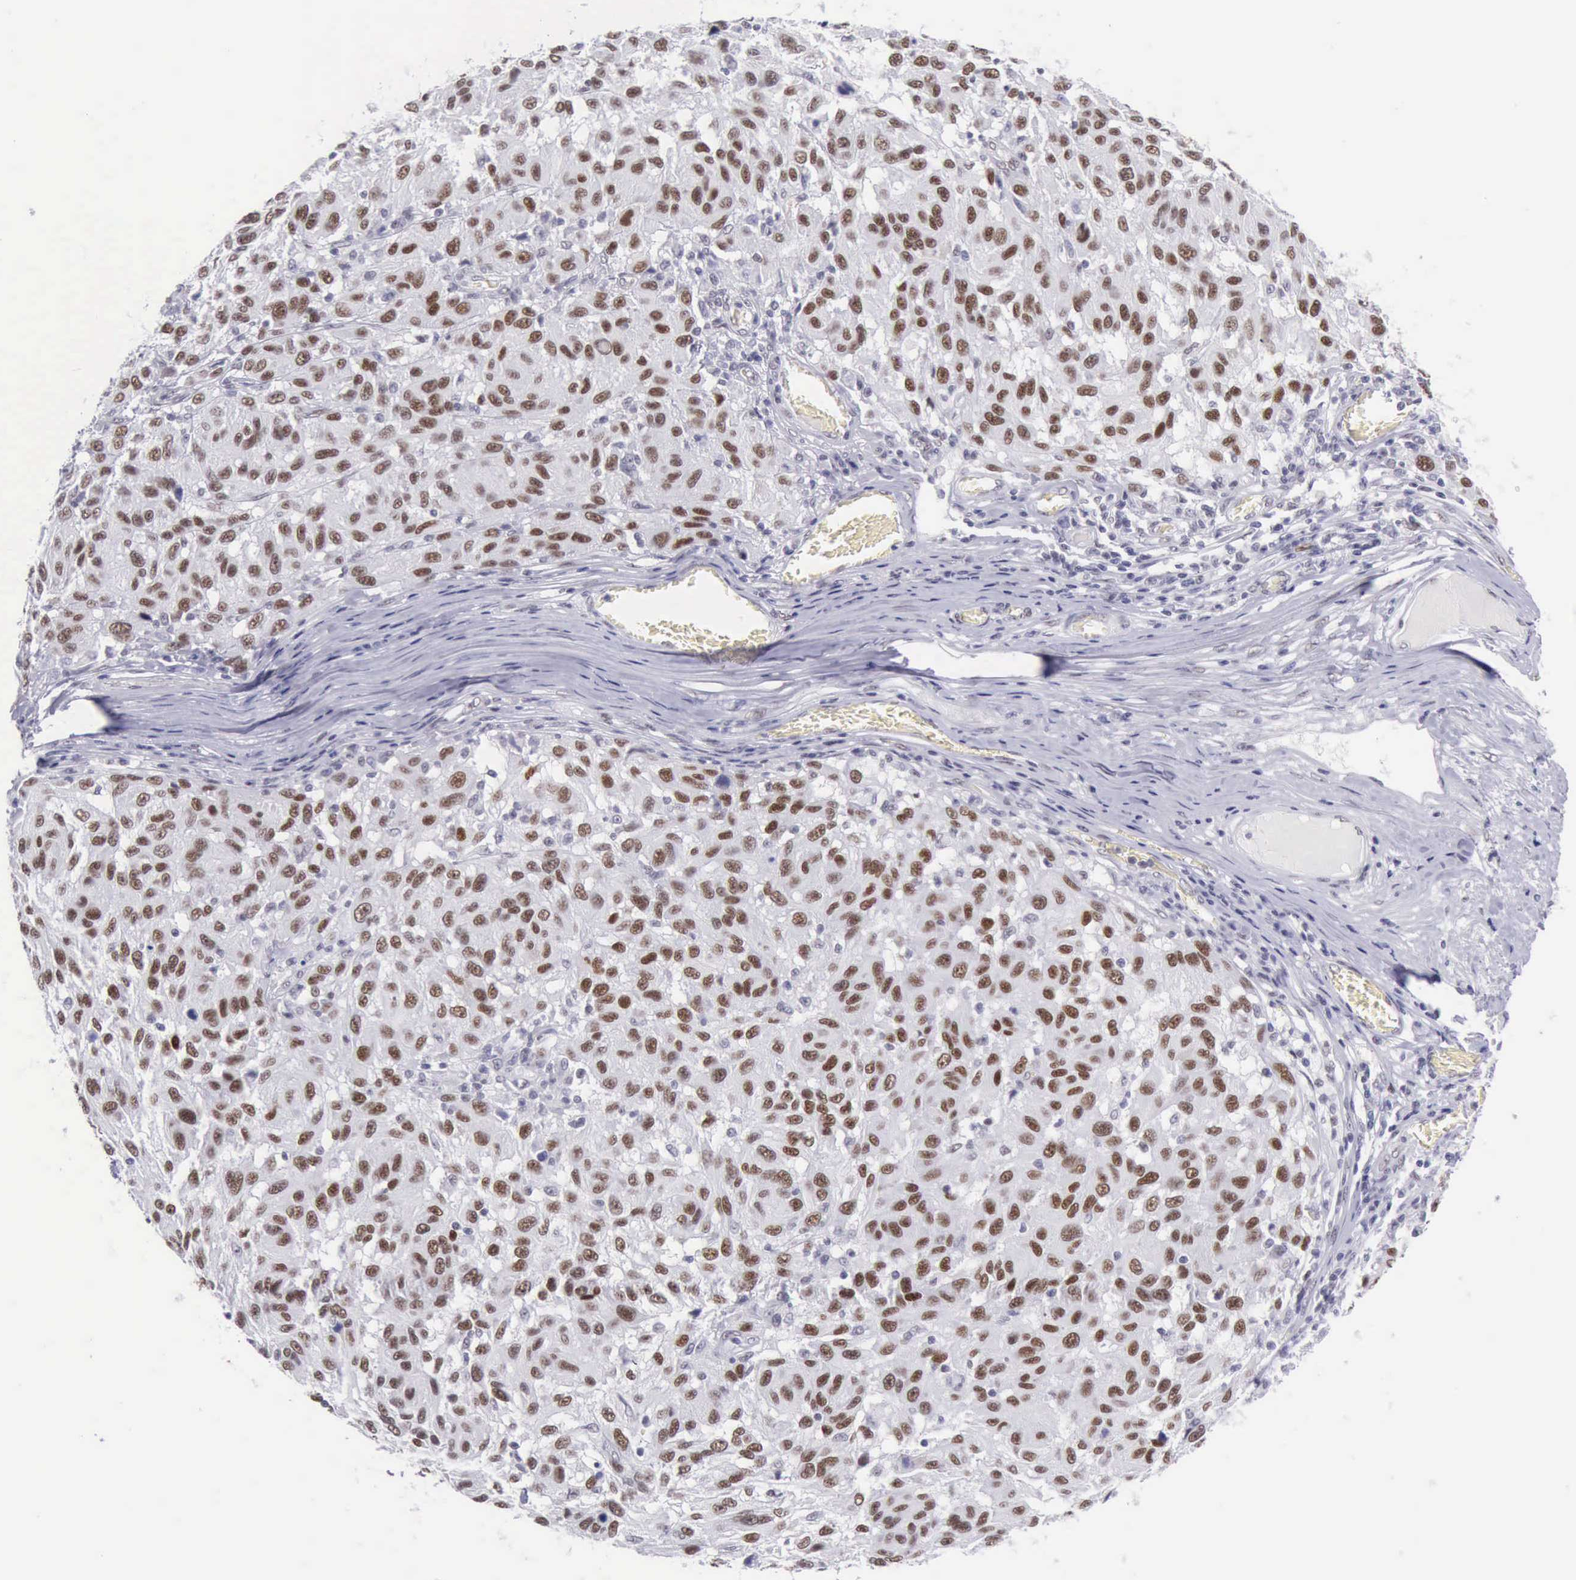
{"staining": {"intensity": "weak", "quantity": ">75%", "location": "nuclear"}, "tissue": "melanoma", "cell_type": "Tumor cells", "image_type": "cancer", "snomed": [{"axis": "morphology", "description": "Malignant melanoma, NOS"}, {"axis": "topography", "description": "Skin"}], "caption": "Protein staining of melanoma tissue reveals weak nuclear expression in approximately >75% of tumor cells.", "gene": "EP300", "patient": {"sex": "female", "age": 77}}